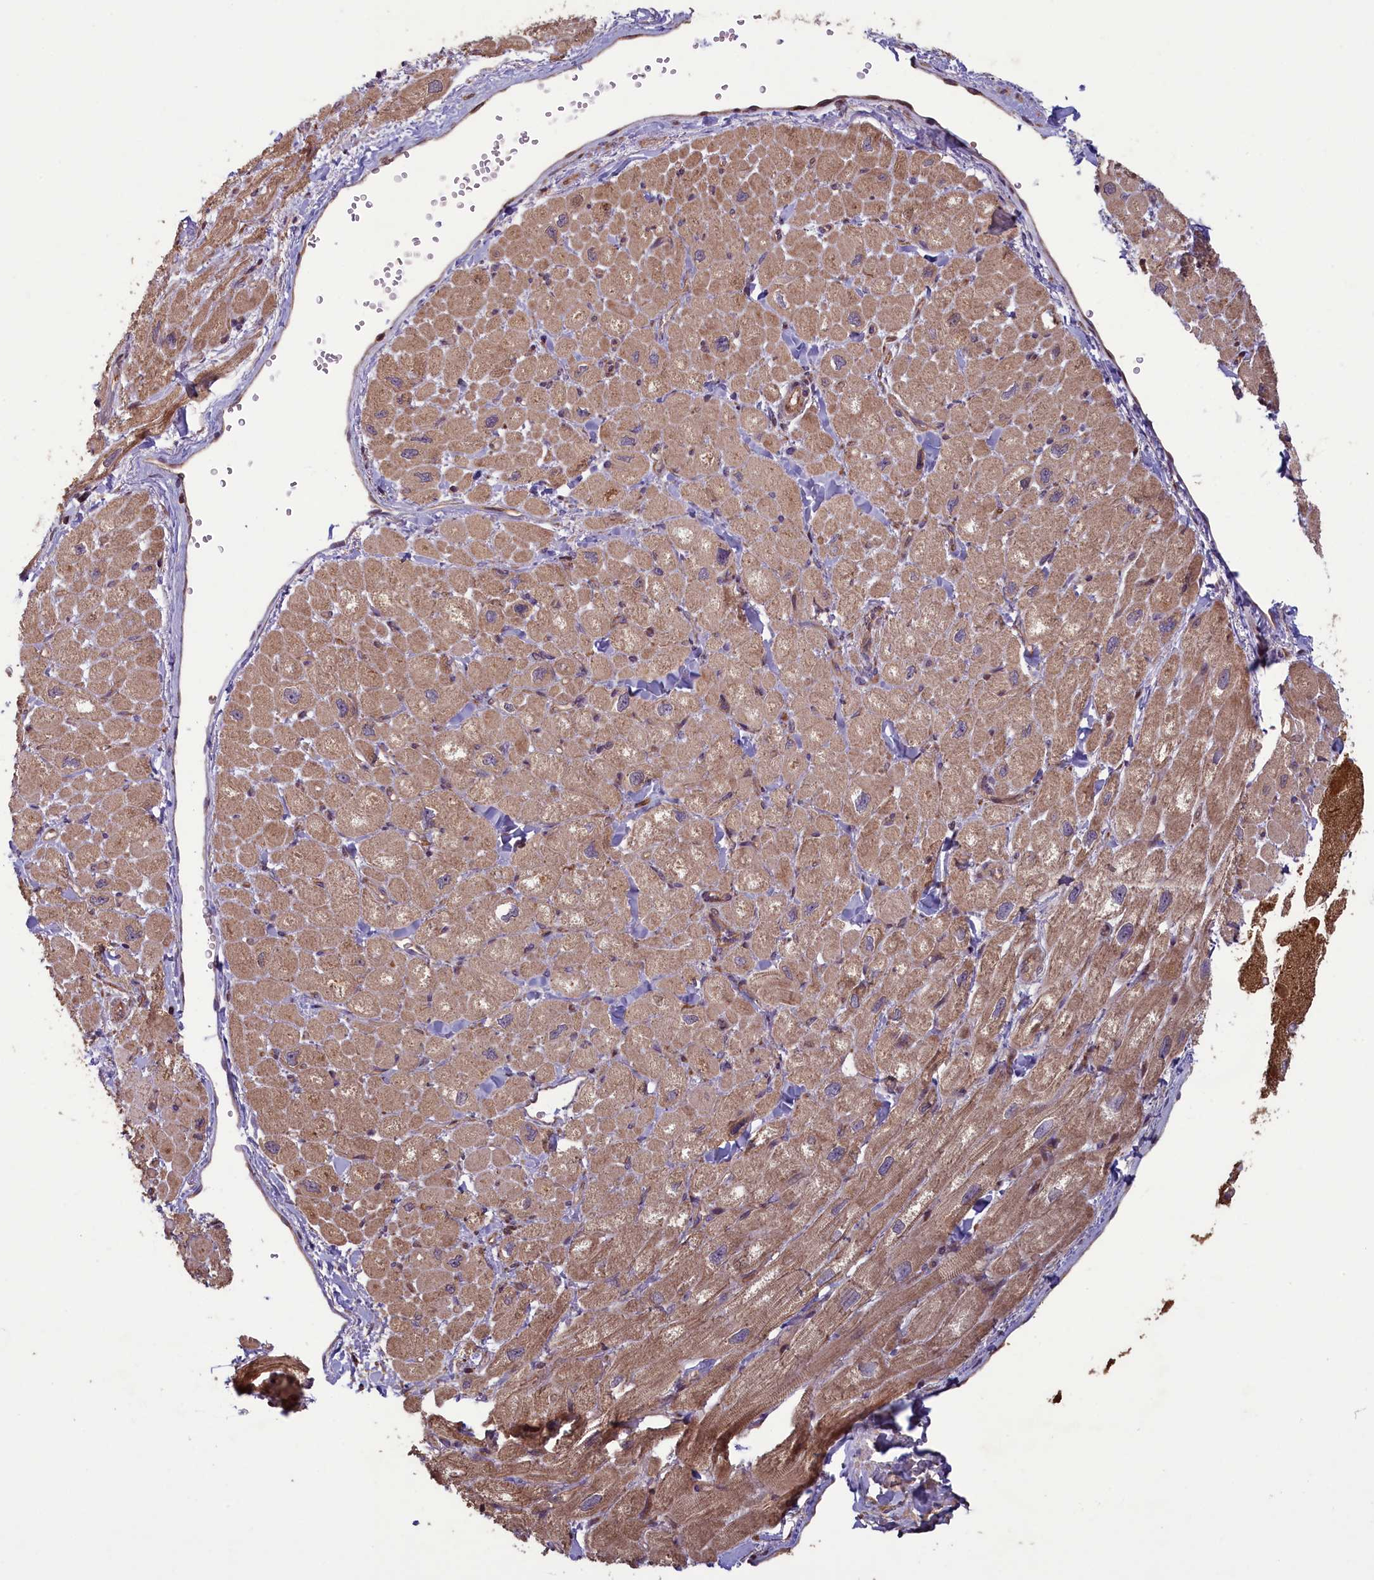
{"staining": {"intensity": "moderate", "quantity": ">75%", "location": "cytoplasmic/membranous"}, "tissue": "heart muscle", "cell_type": "Cardiomyocytes", "image_type": "normal", "snomed": [{"axis": "morphology", "description": "Normal tissue, NOS"}, {"axis": "topography", "description": "Heart"}], "caption": "A histopathology image of heart muscle stained for a protein displays moderate cytoplasmic/membranous brown staining in cardiomyocytes.", "gene": "CIAO2B", "patient": {"sex": "male", "age": 65}}